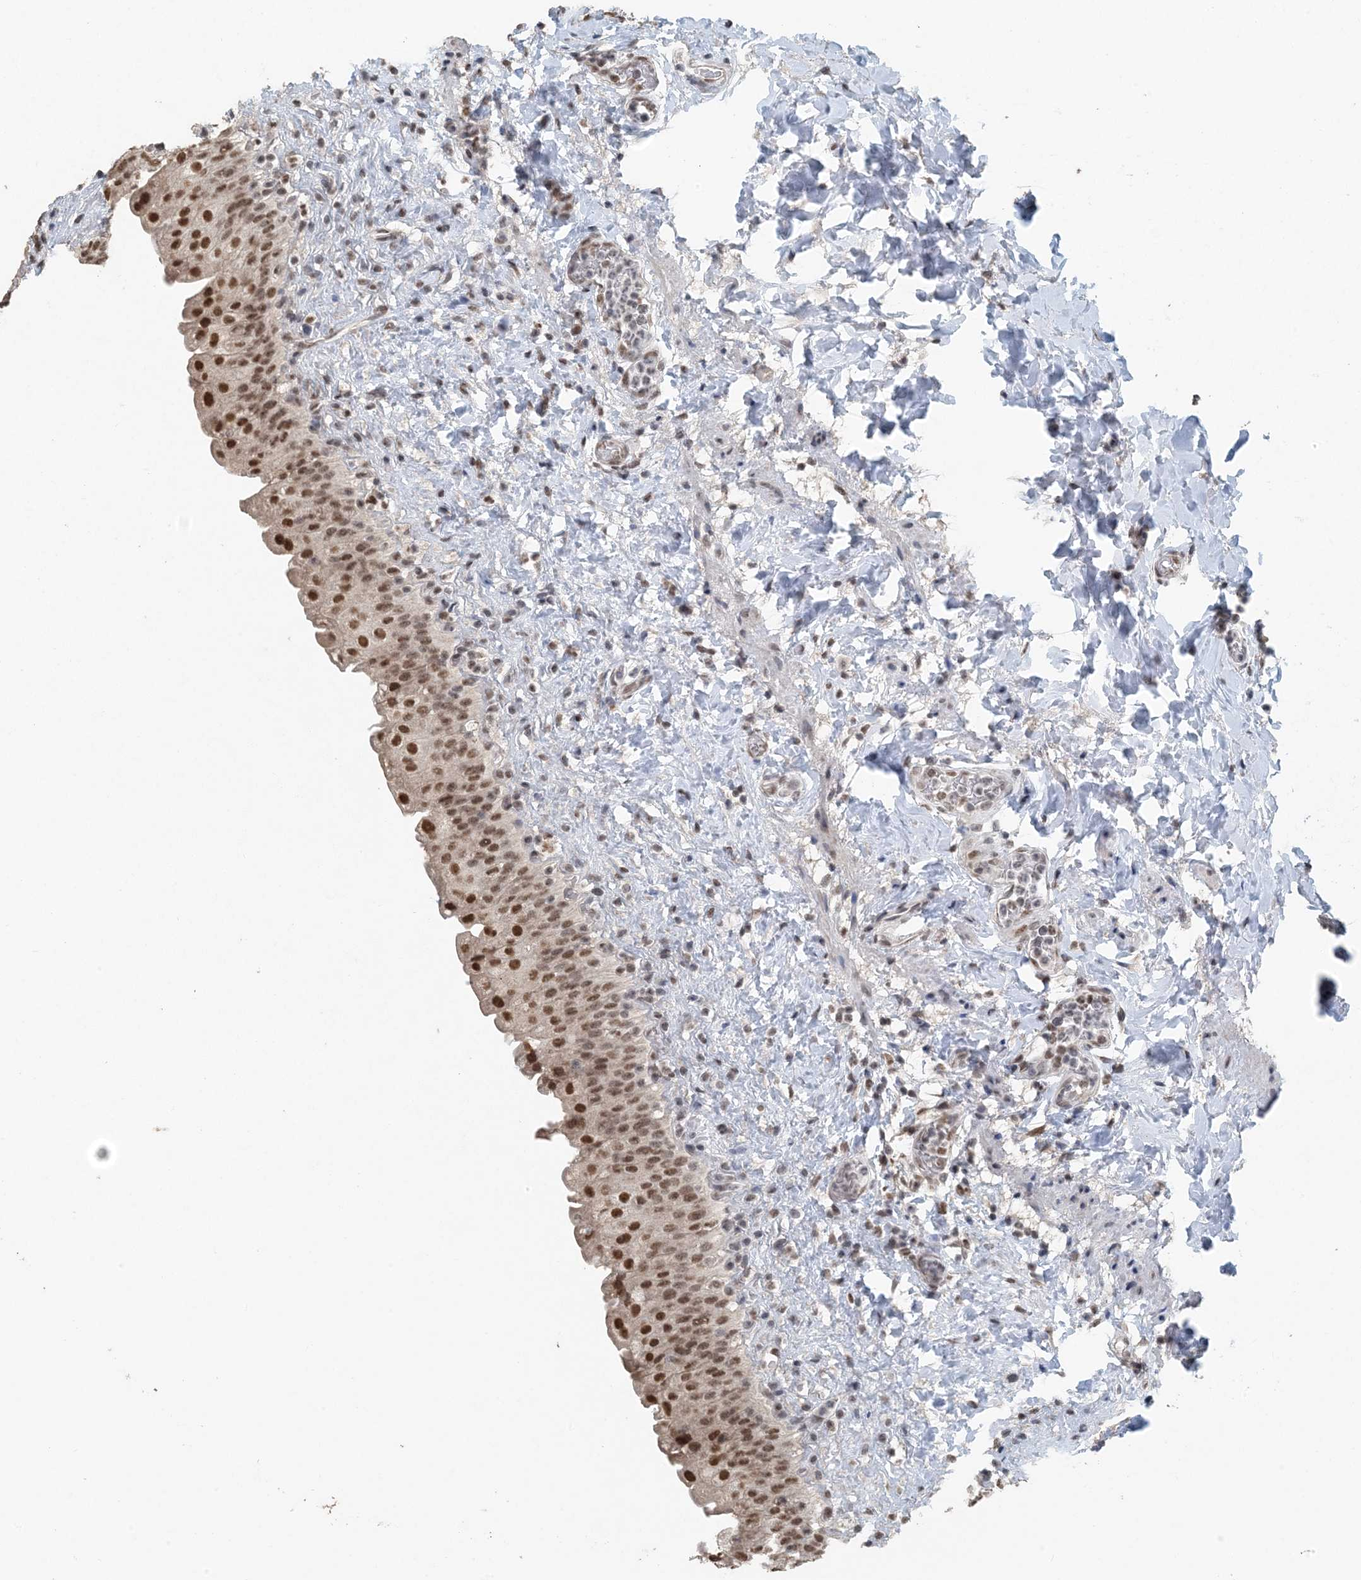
{"staining": {"intensity": "strong", "quantity": ">75%", "location": "nuclear"}, "tissue": "urinary bladder", "cell_type": "Urothelial cells", "image_type": "normal", "snomed": [{"axis": "morphology", "description": "Normal tissue, NOS"}, {"axis": "topography", "description": "Urinary bladder"}], "caption": "Urothelial cells demonstrate high levels of strong nuclear expression in about >75% of cells in benign urinary bladder. (brown staining indicates protein expression, while blue staining denotes nuclei).", "gene": "MBD2", "patient": {"sex": "female", "age": 27}}